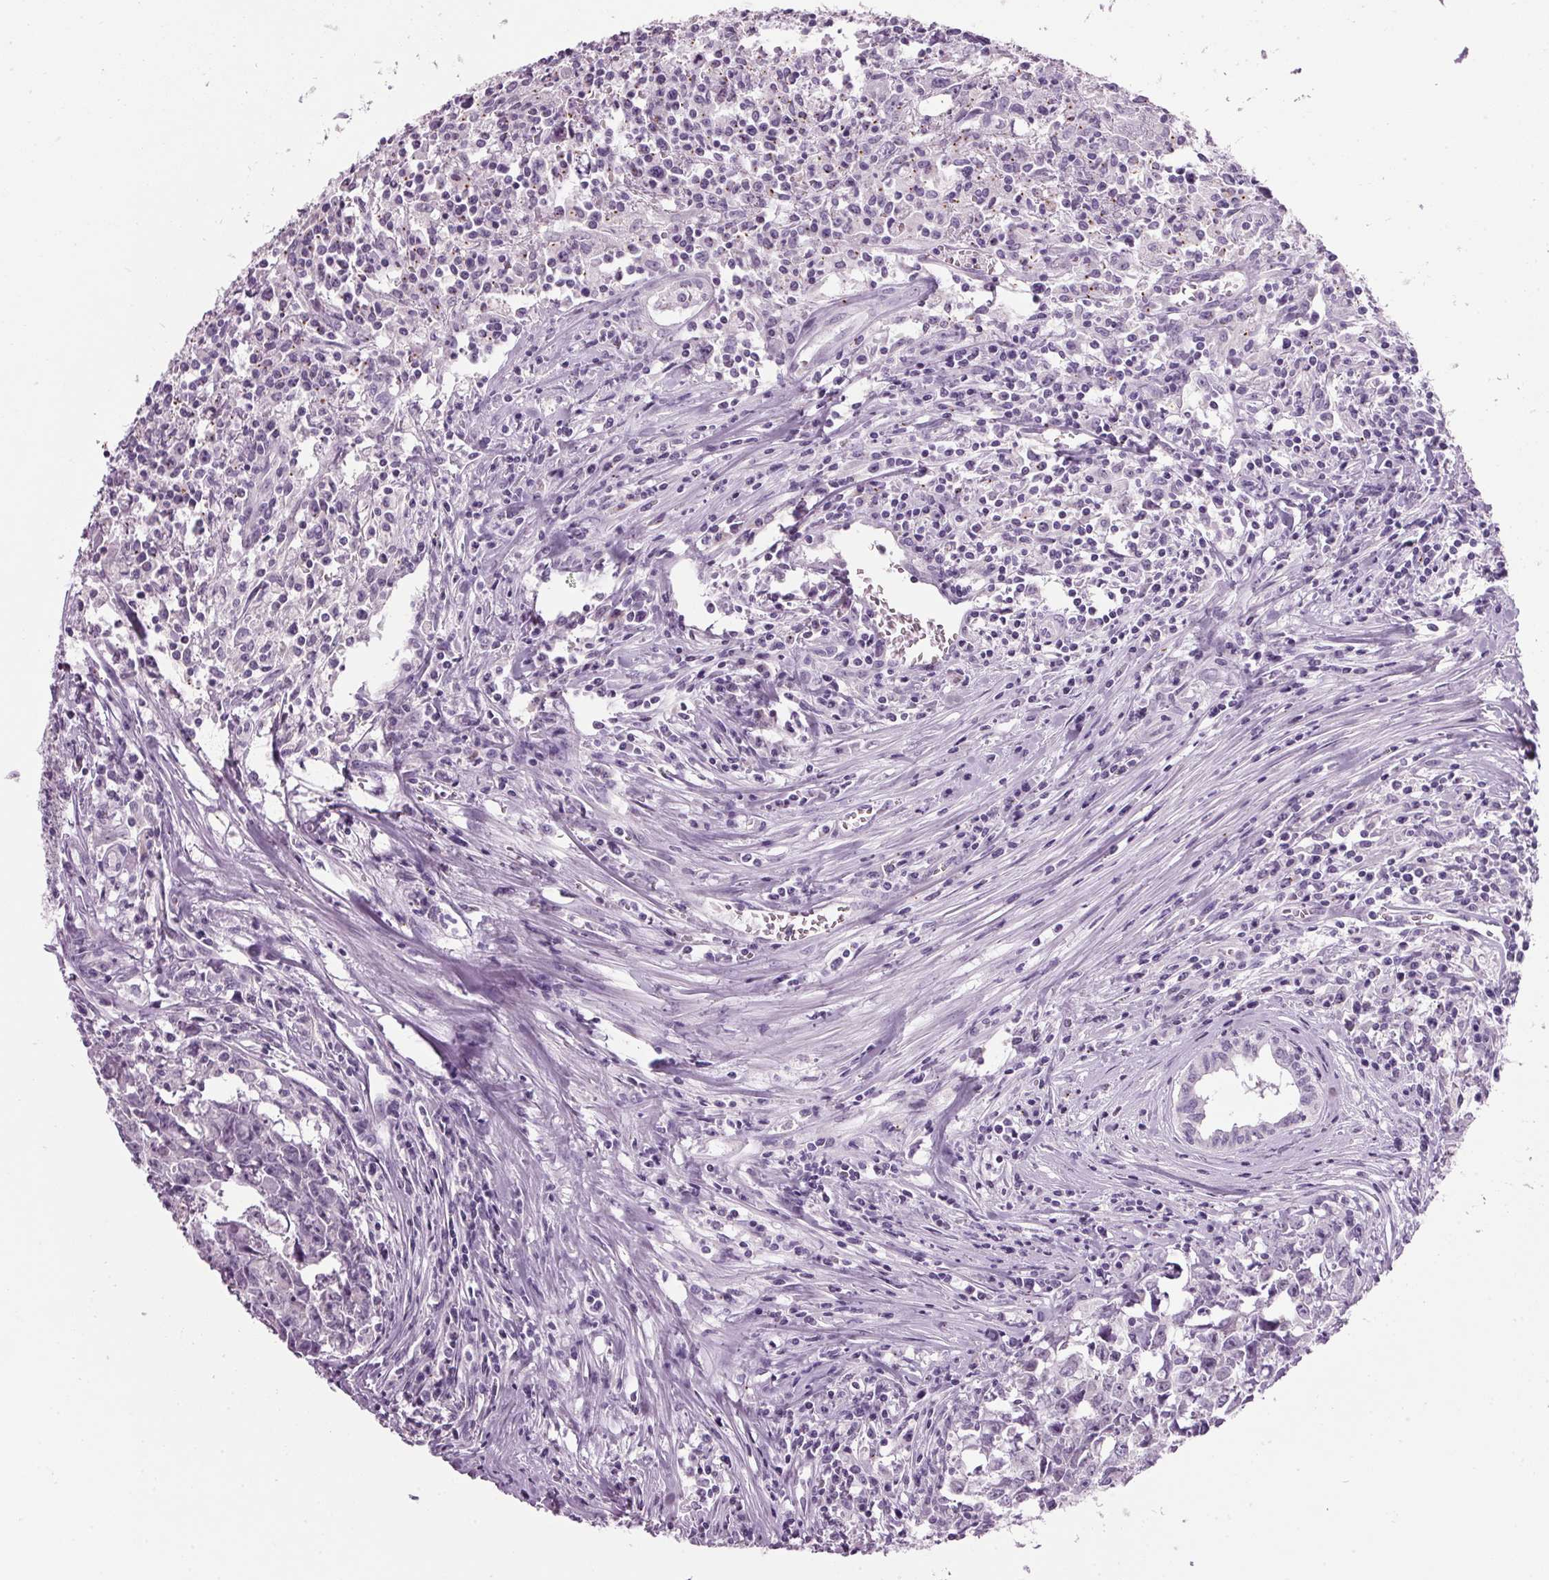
{"staining": {"intensity": "negative", "quantity": "none", "location": "none"}, "tissue": "testis cancer", "cell_type": "Tumor cells", "image_type": "cancer", "snomed": [{"axis": "morphology", "description": "Carcinoma, Embryonal, NOS"}, {"axis": "topography", "description": "Testis"}], "caption": "Embryonal carcinoma (testis) was stained to show a protein in brown. There is no significant staining in tumor cells.", "gene": "PPP1R1A", "patient": {"sex": "male", "age": 22}}